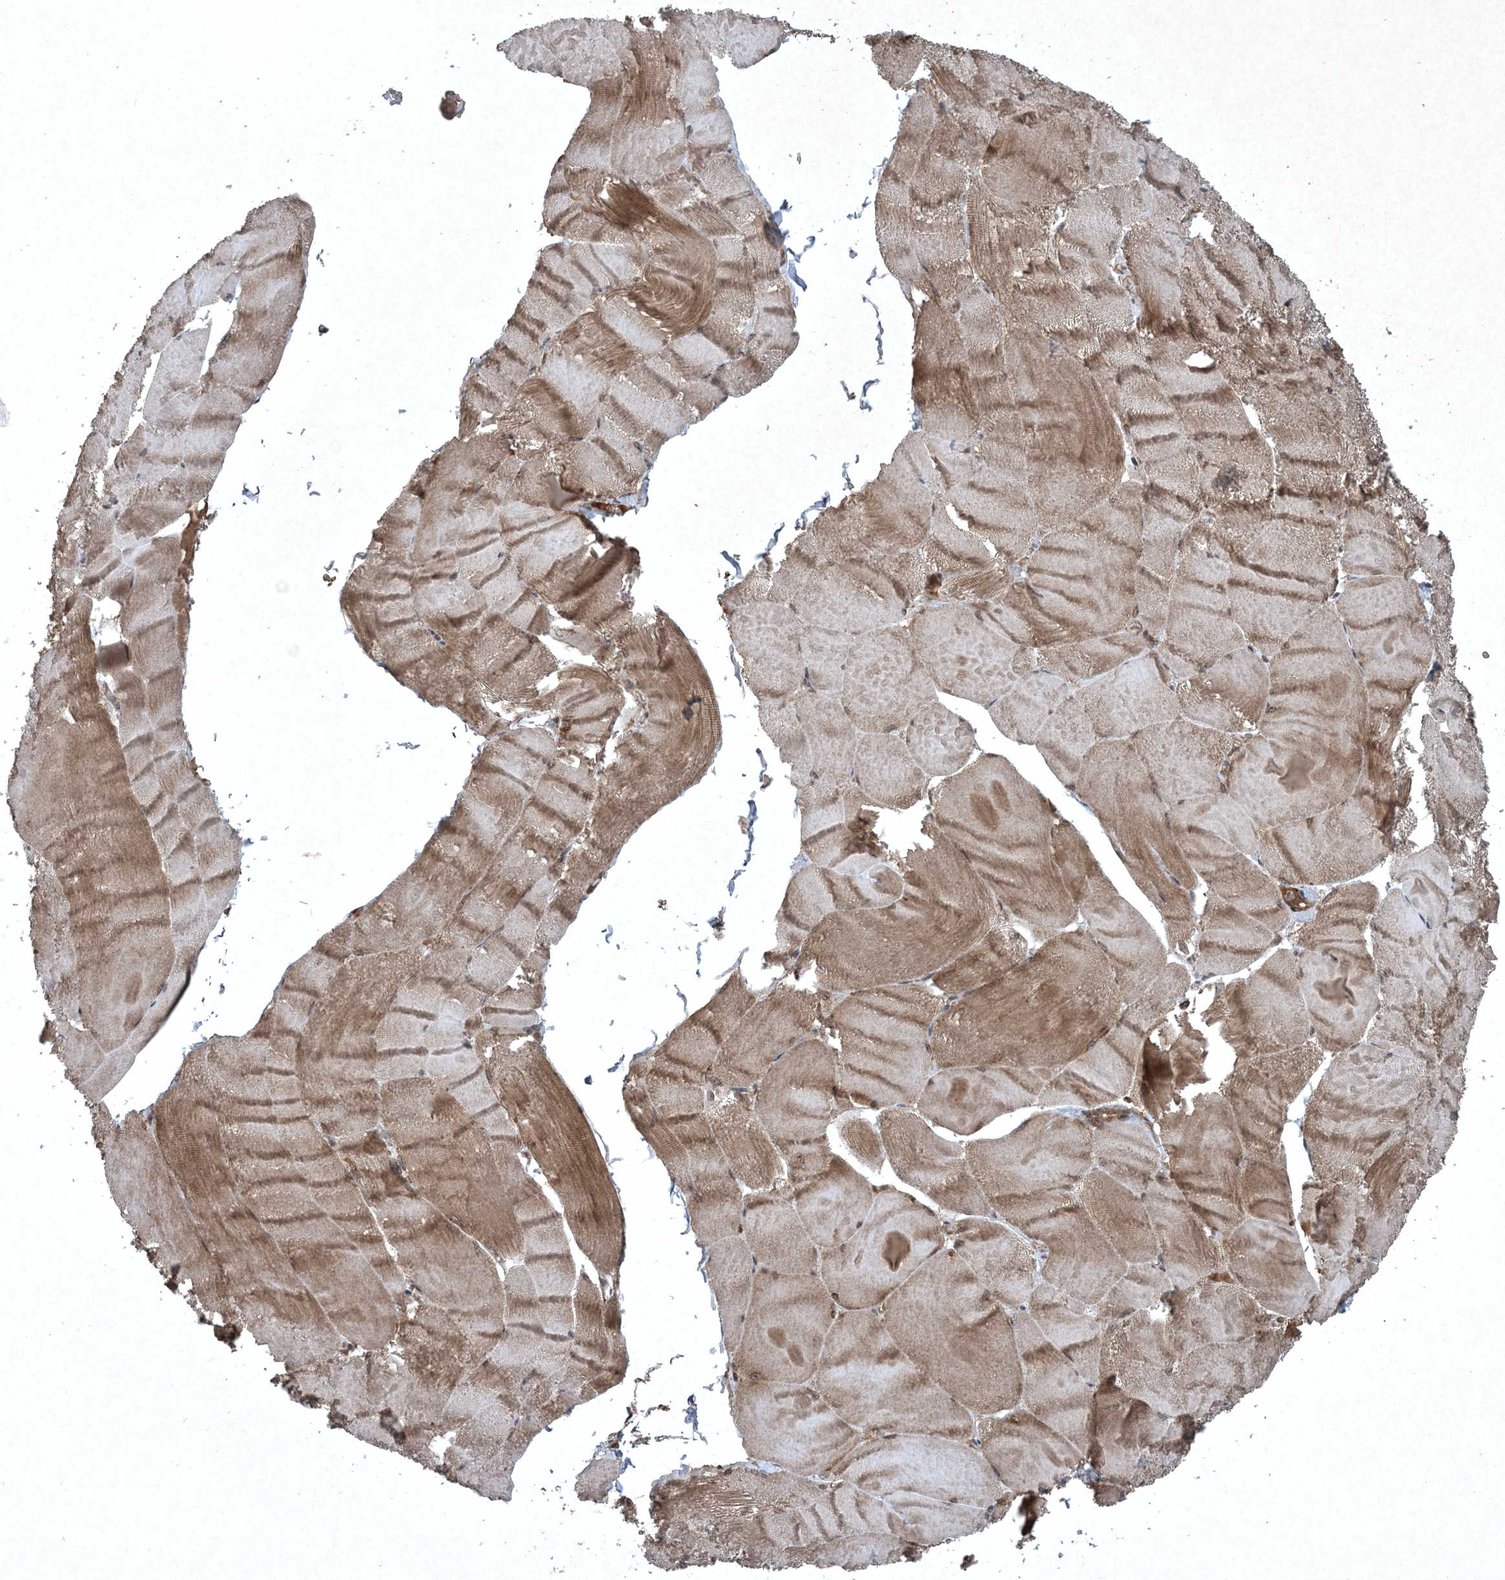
{"staining": {"intensity": "moderate", "quantity": ">75%", "location": "cytoplasmic/membranous"}, "tissue": "skeletal muscle", "cell_type": "Myocytes", "image_type": "normal", "snomed": [{"axis": "morphology", "description": "Normal tissue, NOS"}, {"axis": "morphology", "description": "Basal cell carcinoma"}, {"axis": "topography", "description": "Skeletal muscle"}], "caption": "Myocytes exhibit moderate cytoplasmic/membranous staining in about >75% of cells in unremarkable skeletal muscle.", "gene": "GNG5", "patient": {"sex": "female", "age": 64}}